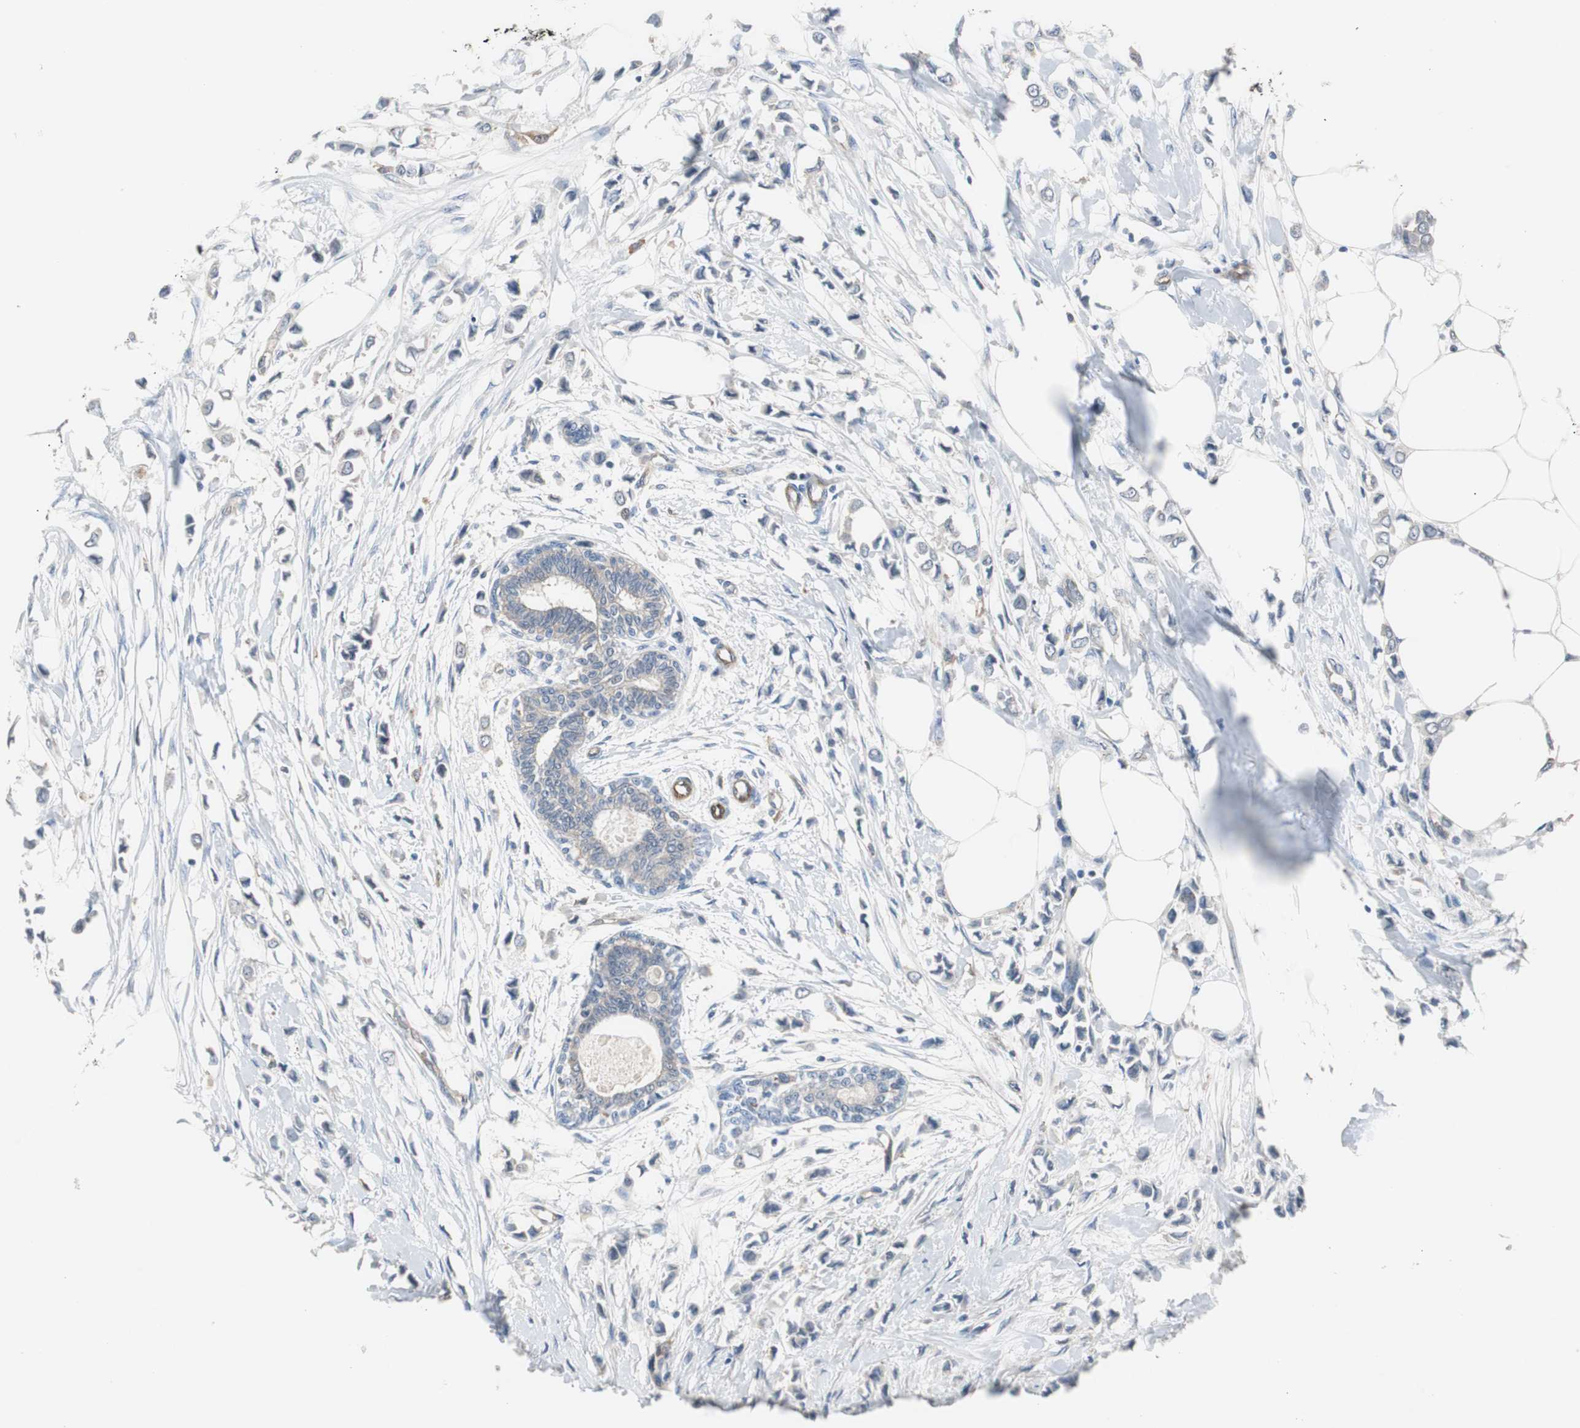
{"staining": {"intensity": "weak", "quantity": "25%-75%", "location": "cytoplasmic/membranous"}, "tissue": "breast cancer", "cell_type": "Tumor cells", "image_type": "cancer", "snomed": [{"axis": "morphology", "description": "Lobular carcinoma"}, {"axis": "topography", "description": "Breast"}], "caption": "Tumor cells reveal low levels of weak cytoplasmic/membranous staining in about 25%-75% of cells in human lobular carcinoma (breast). (DAB (3,3'-diaminobenzidine) IHC, brown staining for protein, blue staining for nuclei).", "gene": "SWAP70", "patient": {"sex": "female", "age": 51}}